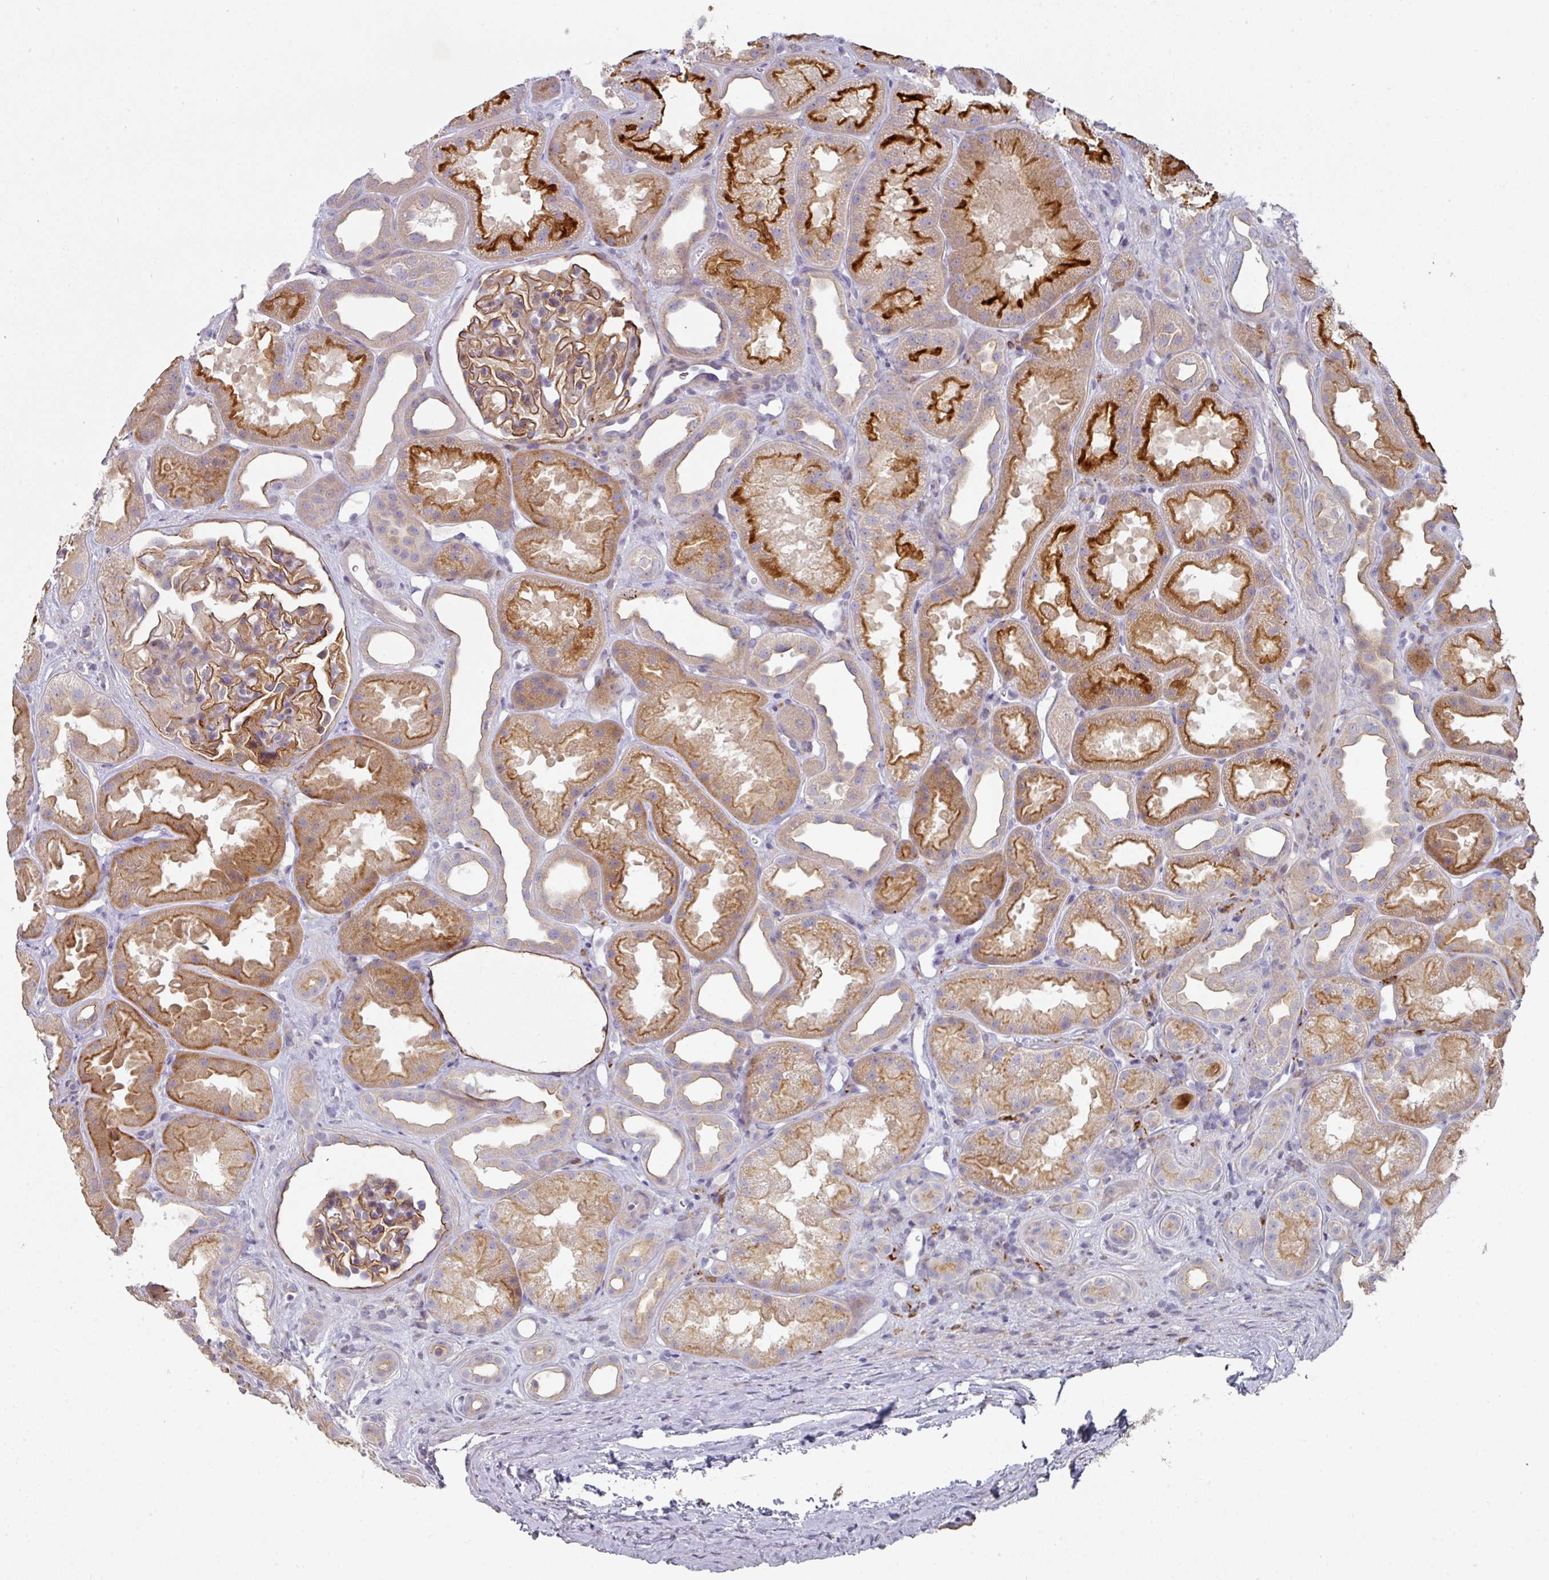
{"staining": {"intensity": "moderate", "quantity": ">75%", "location": "cytoplasmic/membranous"}, "tissue": "kidney", "cell_type": "Cells in glomeruli", "image_type": "normal", "snomed": [{"axis": "morphology", "description": "Normal tissue, NOS"}, {"axis": "topography", "description": "Kidney"}], "caption": "Human kidney stained with a brown dye shows moderate cytoplasmic/membranous positive staining in approximately >75% of cells in glomeruli.", "gene": "WSB2", "patient": {"sex": "male", "age": 61}}